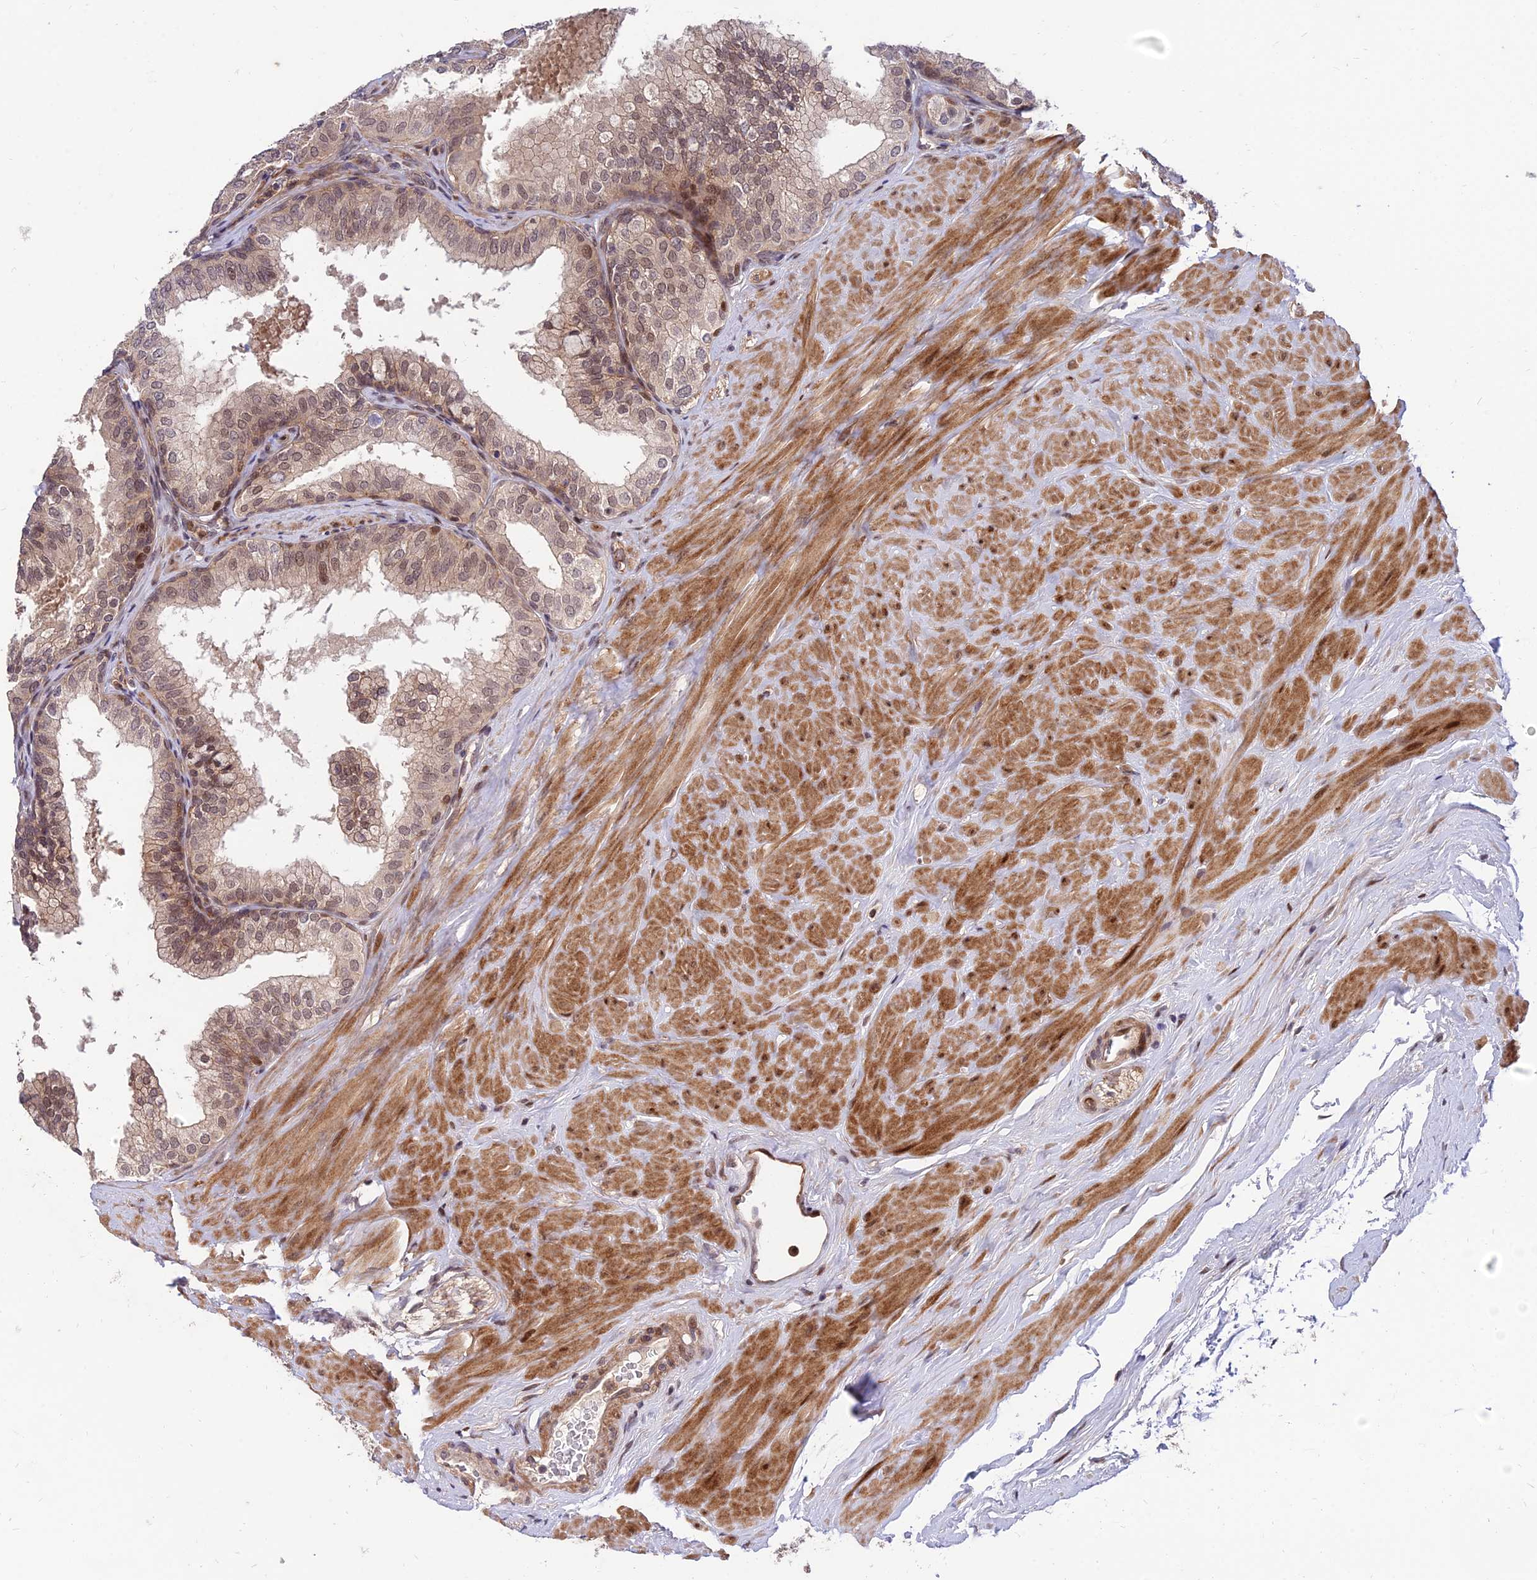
{"staining": {"intensity": "weak", "quantity": "25%-75%", "location": "cytoplasmic/membranous,nuclear"}, "tissue": "prostate", "cell_type": "Glandular cells", "image_type": "normal", "snomed": [{"axis": "morphology", "description": "Normal tissue, NOS"}, {"axis": "topography", "description": "Prostate"}], "caption": "An immunohistochemistry histopathology image of unremarkable tissue is shown. Protein staining in brown shows weak cytoplasmic/membranous,nuclear positivity in prostate within glandular cells.", "gene": "ZNF85", "patient": {"sex": "male", "age": 60}}